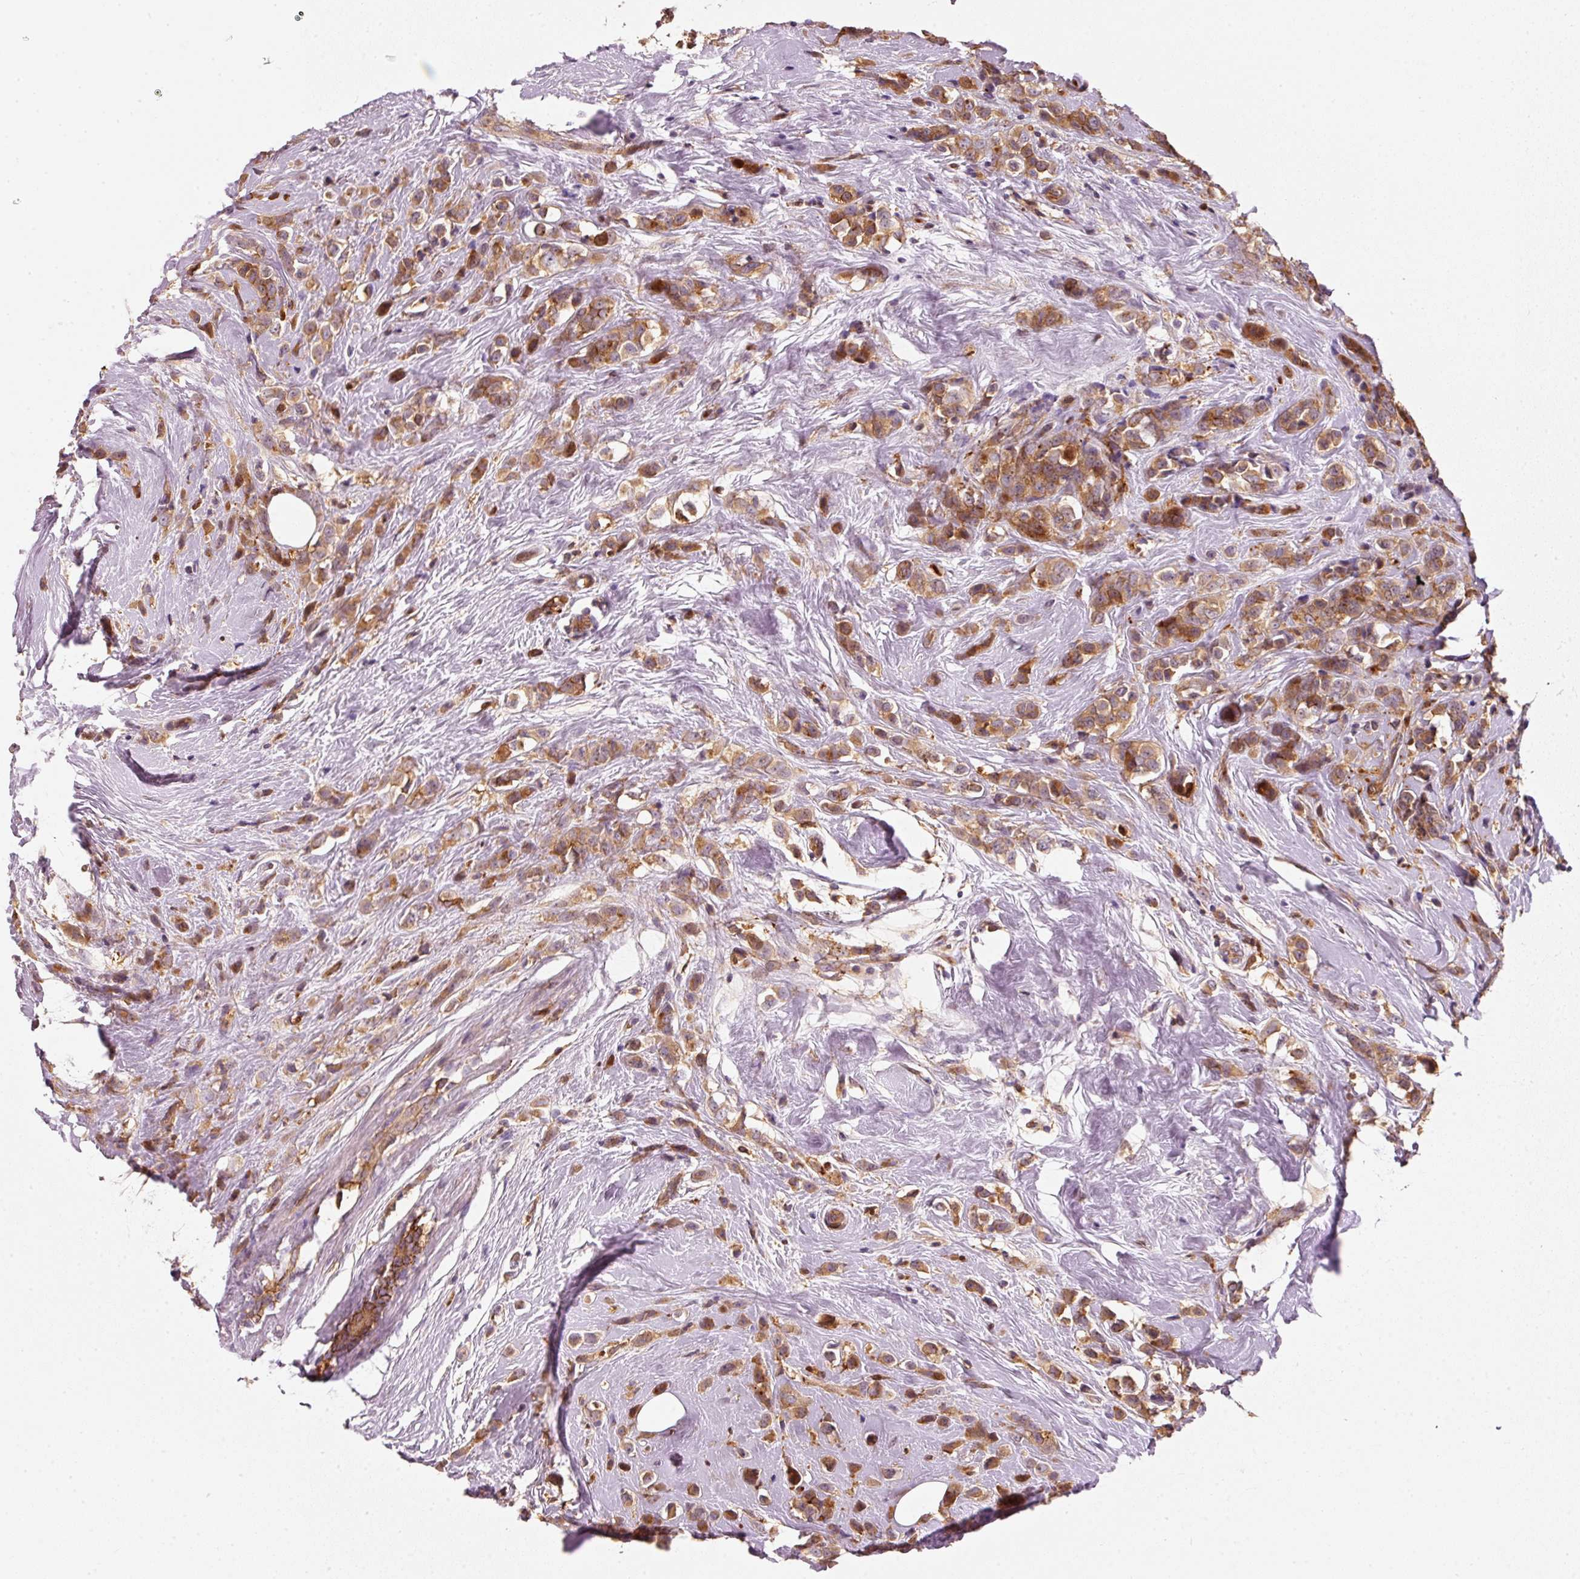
{"staining": {"intensity": "moderate", "quantity": ">75%", "location": "cytoplasmic/membranous"}, "tissue": "breast cancer", "cell_type": "Tumor cells", "image_type": "cancer", "snomed": [{"axis": "morphology", "description": "Duct carcinoma"}, {"axis": "topography", "description": "Breast"}], "caption": "DAB immunohistochemical staining of breast cancer (intraductal carcinoma) demonstrates moderate cytoplasmic/membranous protein positivity in about >75% of tumor cells.", "gene": "IQGAP2", "patient": {"sex": "female", "age": 80}}